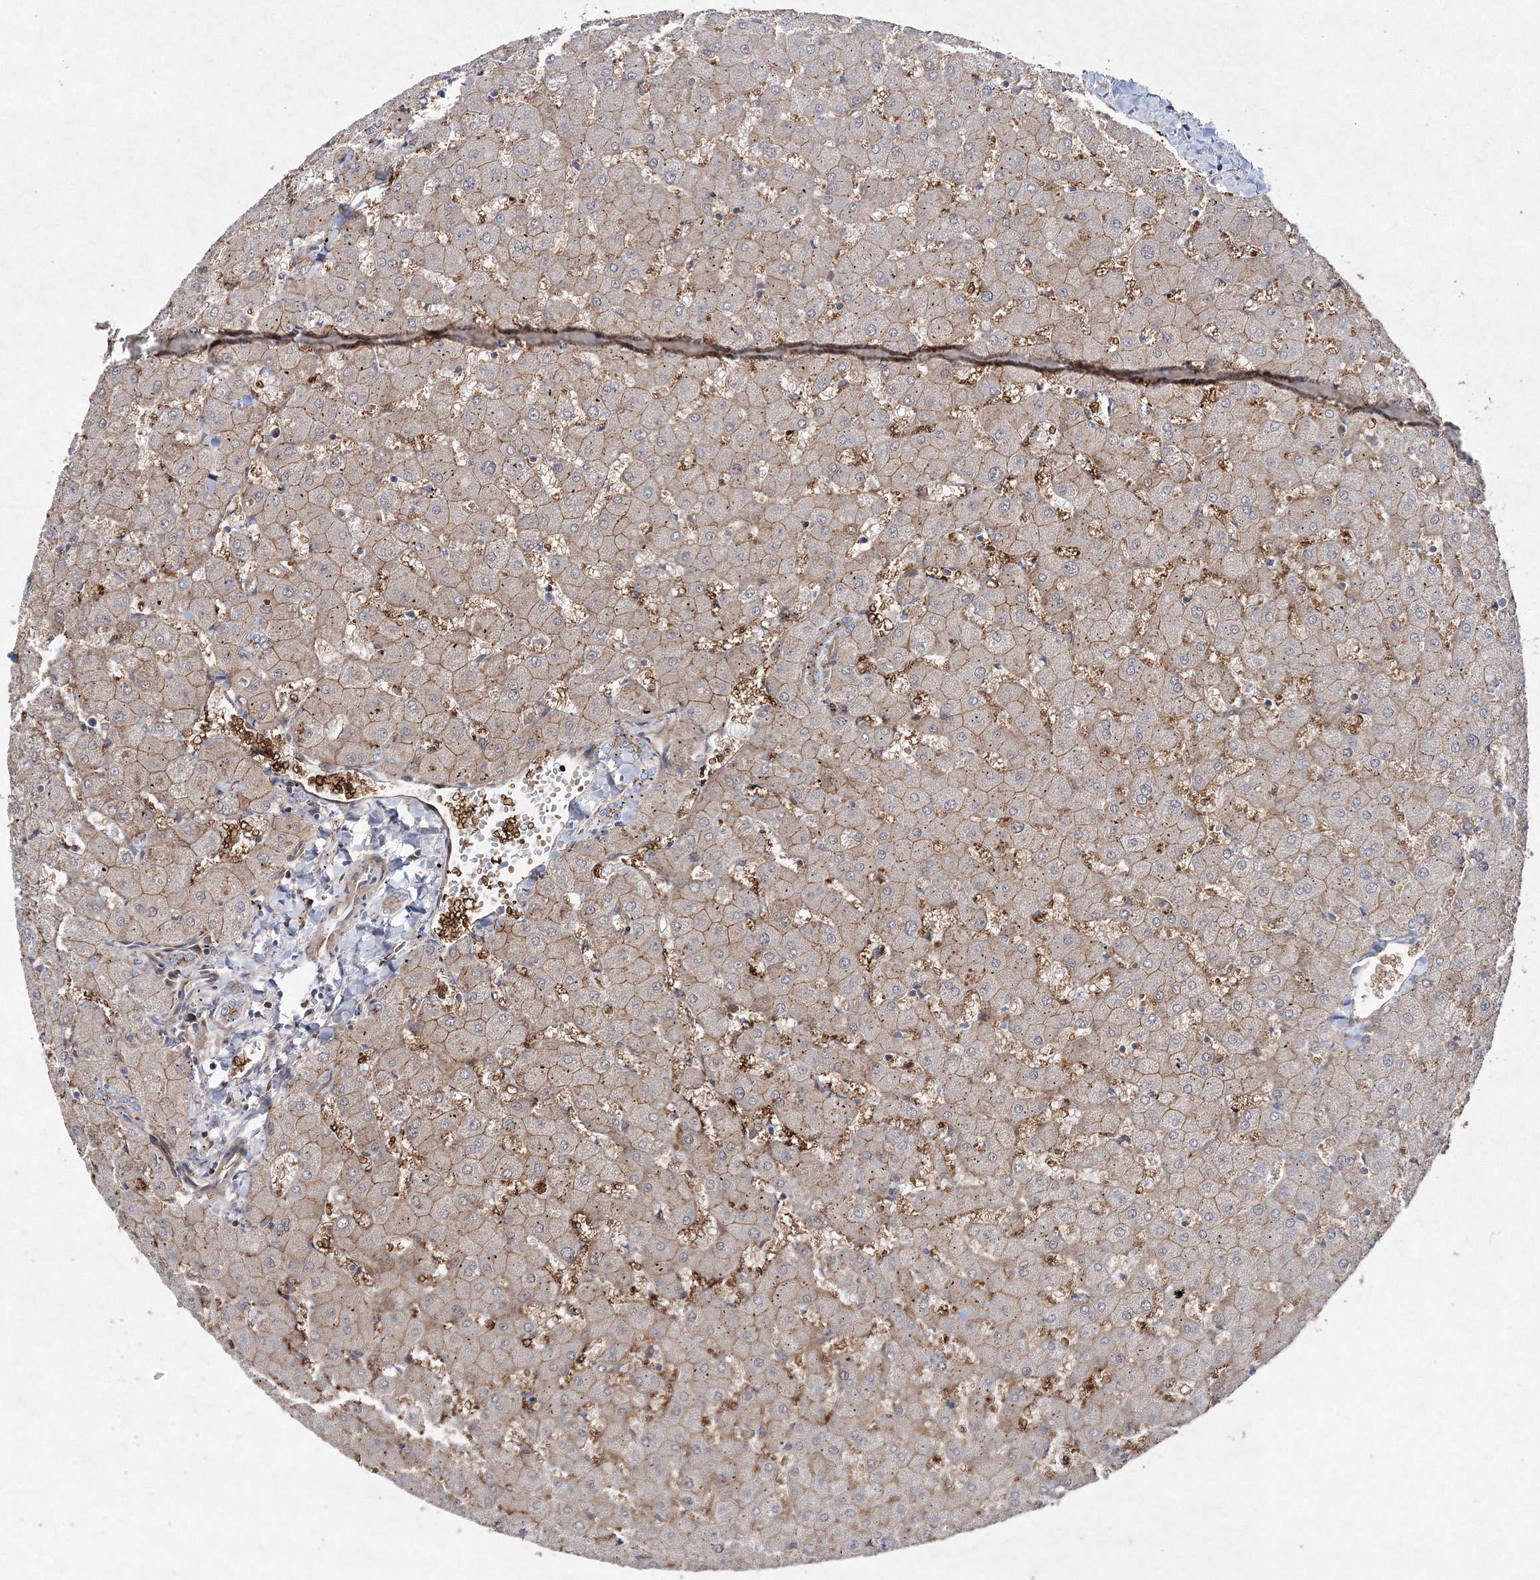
{"staining": {"intensity": "moderate", "quantity": "25%-75%", "location": "cytoplasmic/membranous"}, "tissue": "liver", "cell_type": "Cholangiocytes", "image_type": "normal", "snomed": [{"axis": "morphology", "description": "Normal tissue, NOS"}, {"axis": "topography", "description": "Liver"}], "caption": "Immunohistochemistry micrograph of normal liver stained for a protein (brown), which demonstrates medium levels of moderate cytoplasmic/membranous positivity in about 25%-75% of cholangiocytes.", "gene": "NAA40", "patient": {"sex": "female", "age": 63}}